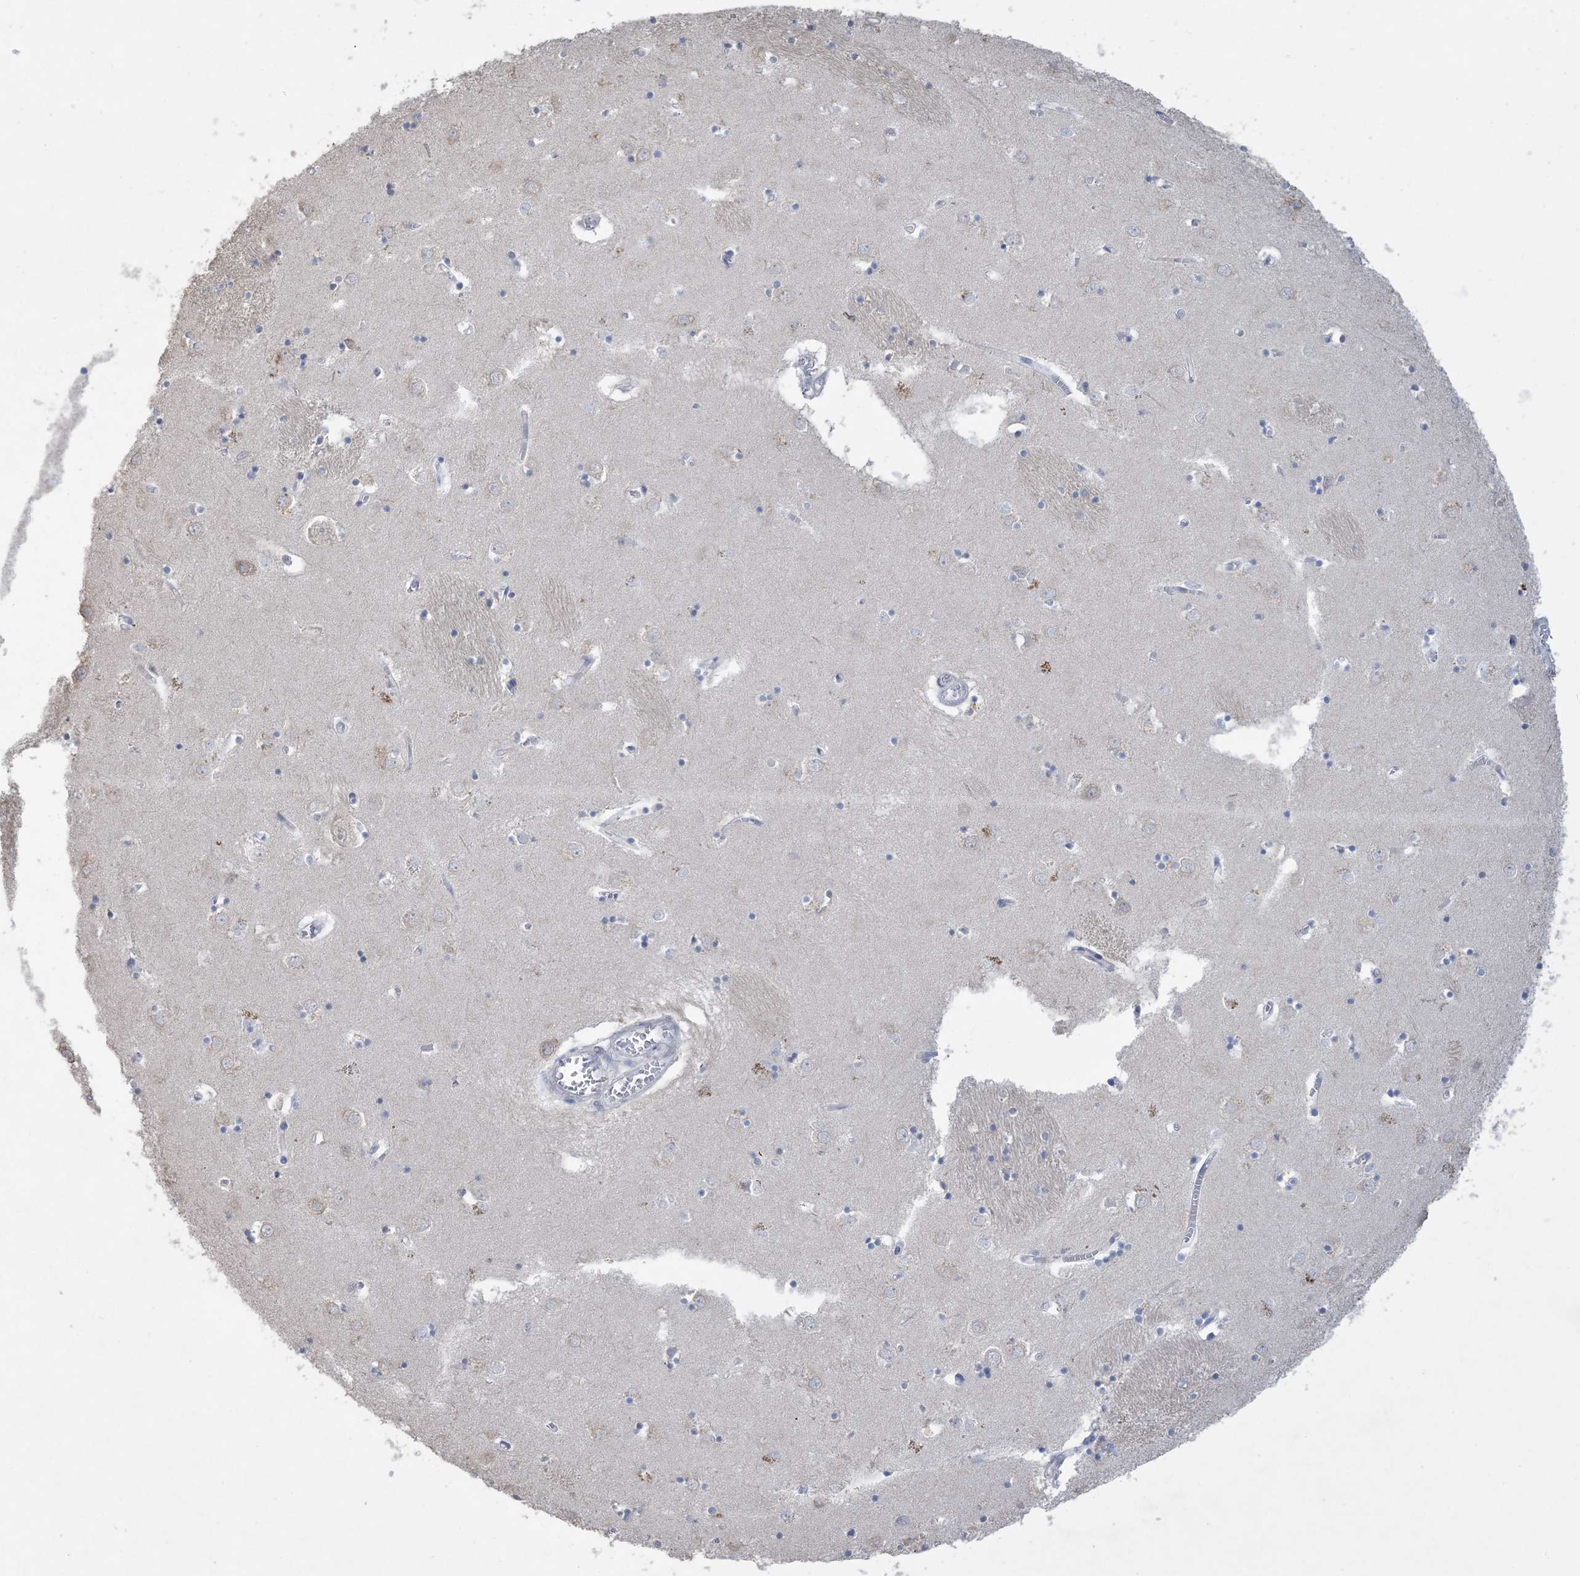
{"staining": {"intensity": "negative", "quantity": "none", "location": "none"}, "tissue": "caudate", "cell_type": "Glial cells", "image_type": "normal", "snomed": [{"axis": "morphology", "description": "Normal tissue, NOS"}, {"axis": "topography", "description": "Lateral ventricle wall"}], "caption": "IHC image of normal caudate: caudate stained with DAB demonstrates no significant protein expression in glial cells. (Brightfield microscopy of DAB immunohistochemistry (IHC) at high magnification).", "gene": "HMGCS1", "patient": {"sex": "male", "age": 70}}